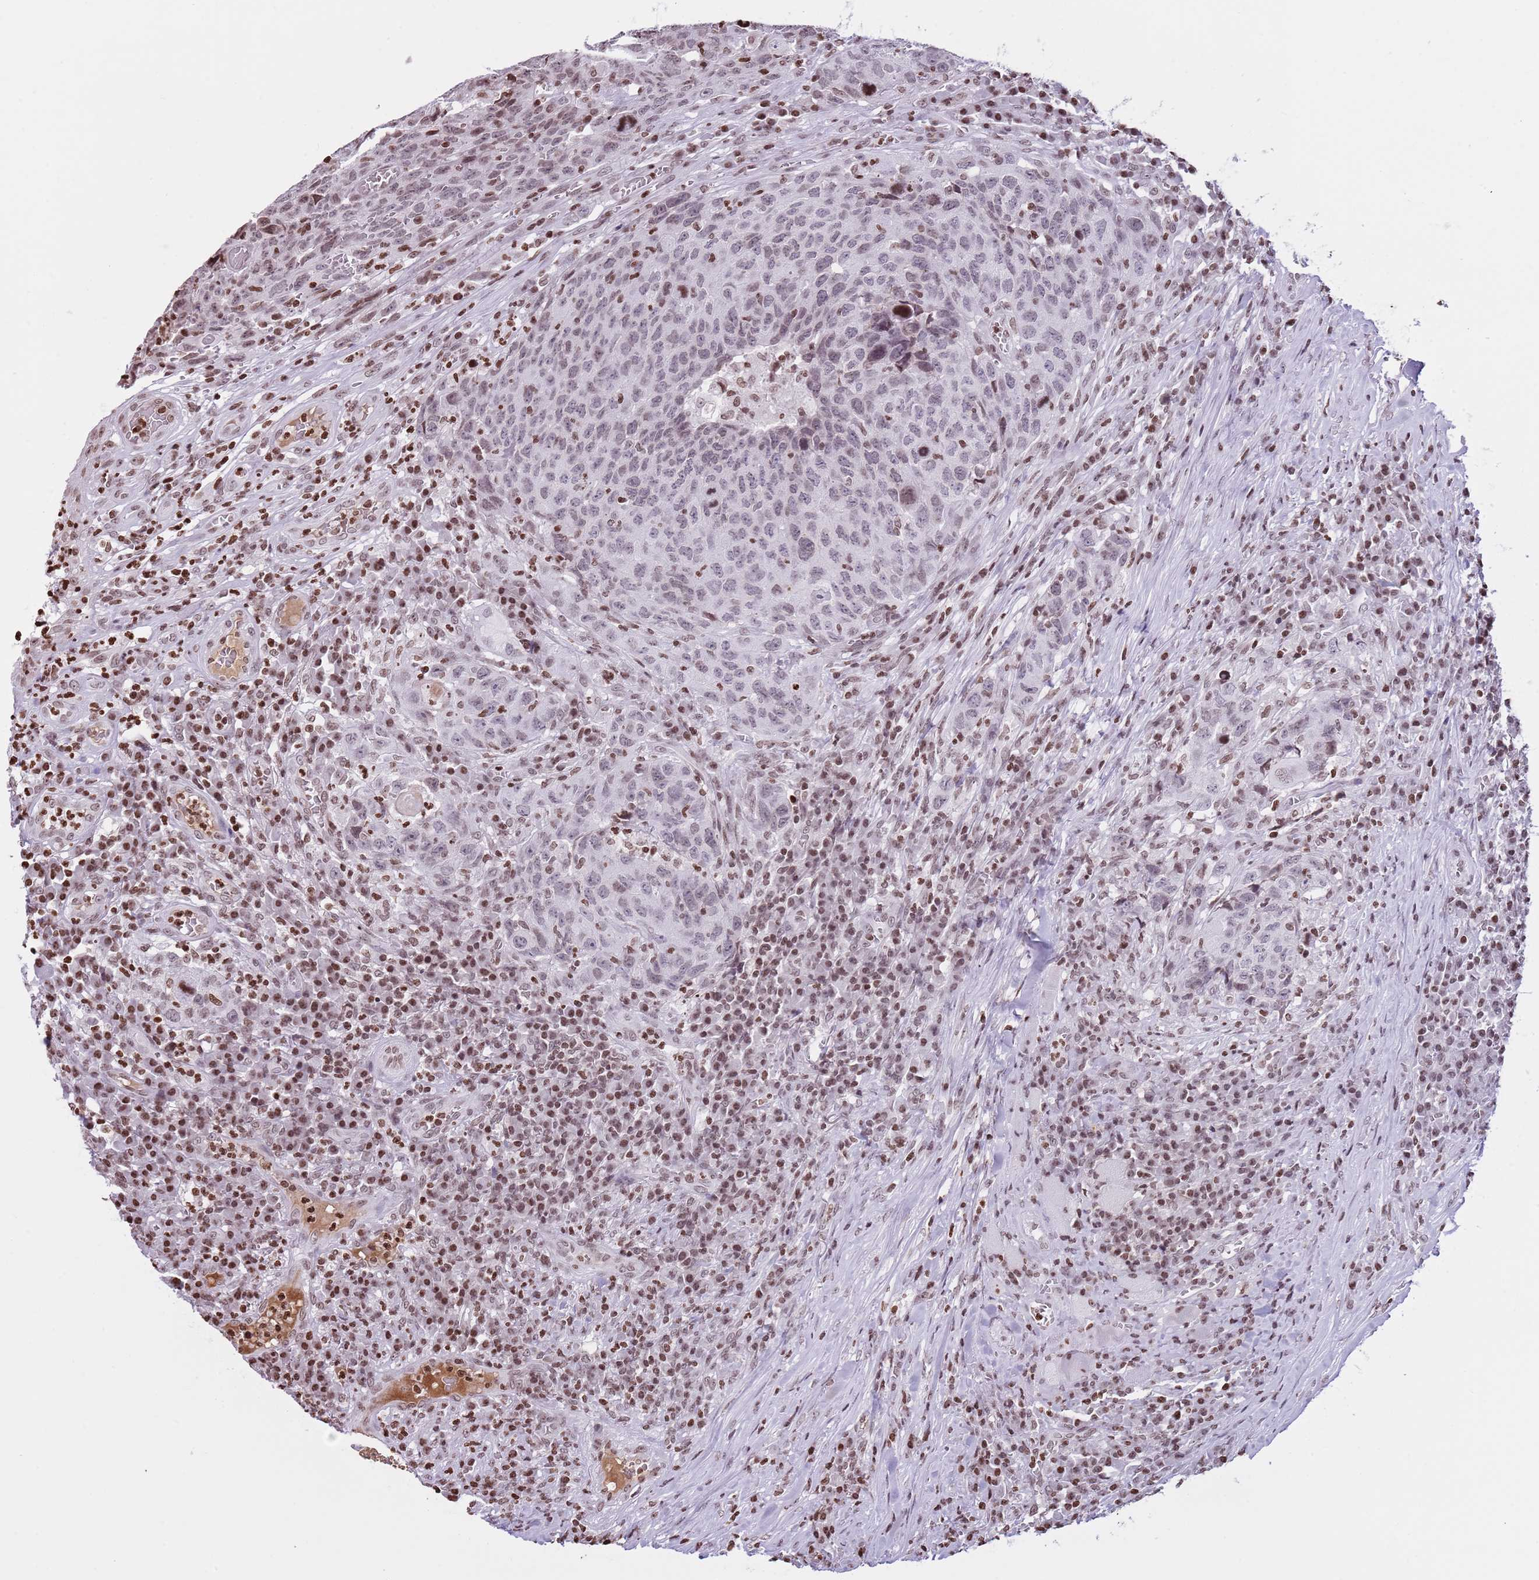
{"staining": {"intensity": "weak", "quantity": "25%-75%", "location": "nuclear"}, "tissue": "head and neck cancer", "cell_type": "Tumor cells", "image_type": "cancer", "snomed": [{"axis": "morphology", "description": "Squamous cell carcinoma, NOS"}, {"axis": "topography", "description": "Head-Neck"}], "caption": "Immunohistochemistry (IHC) micrograph of head and neck squamous cell carcinoma stained for a protein (brown), which exhibits low levels of weak nuclear positivity in about 25%-75% of tumor cells.", "gene": "KPNA3", "patient": {"sex": "male", "age": 66}}